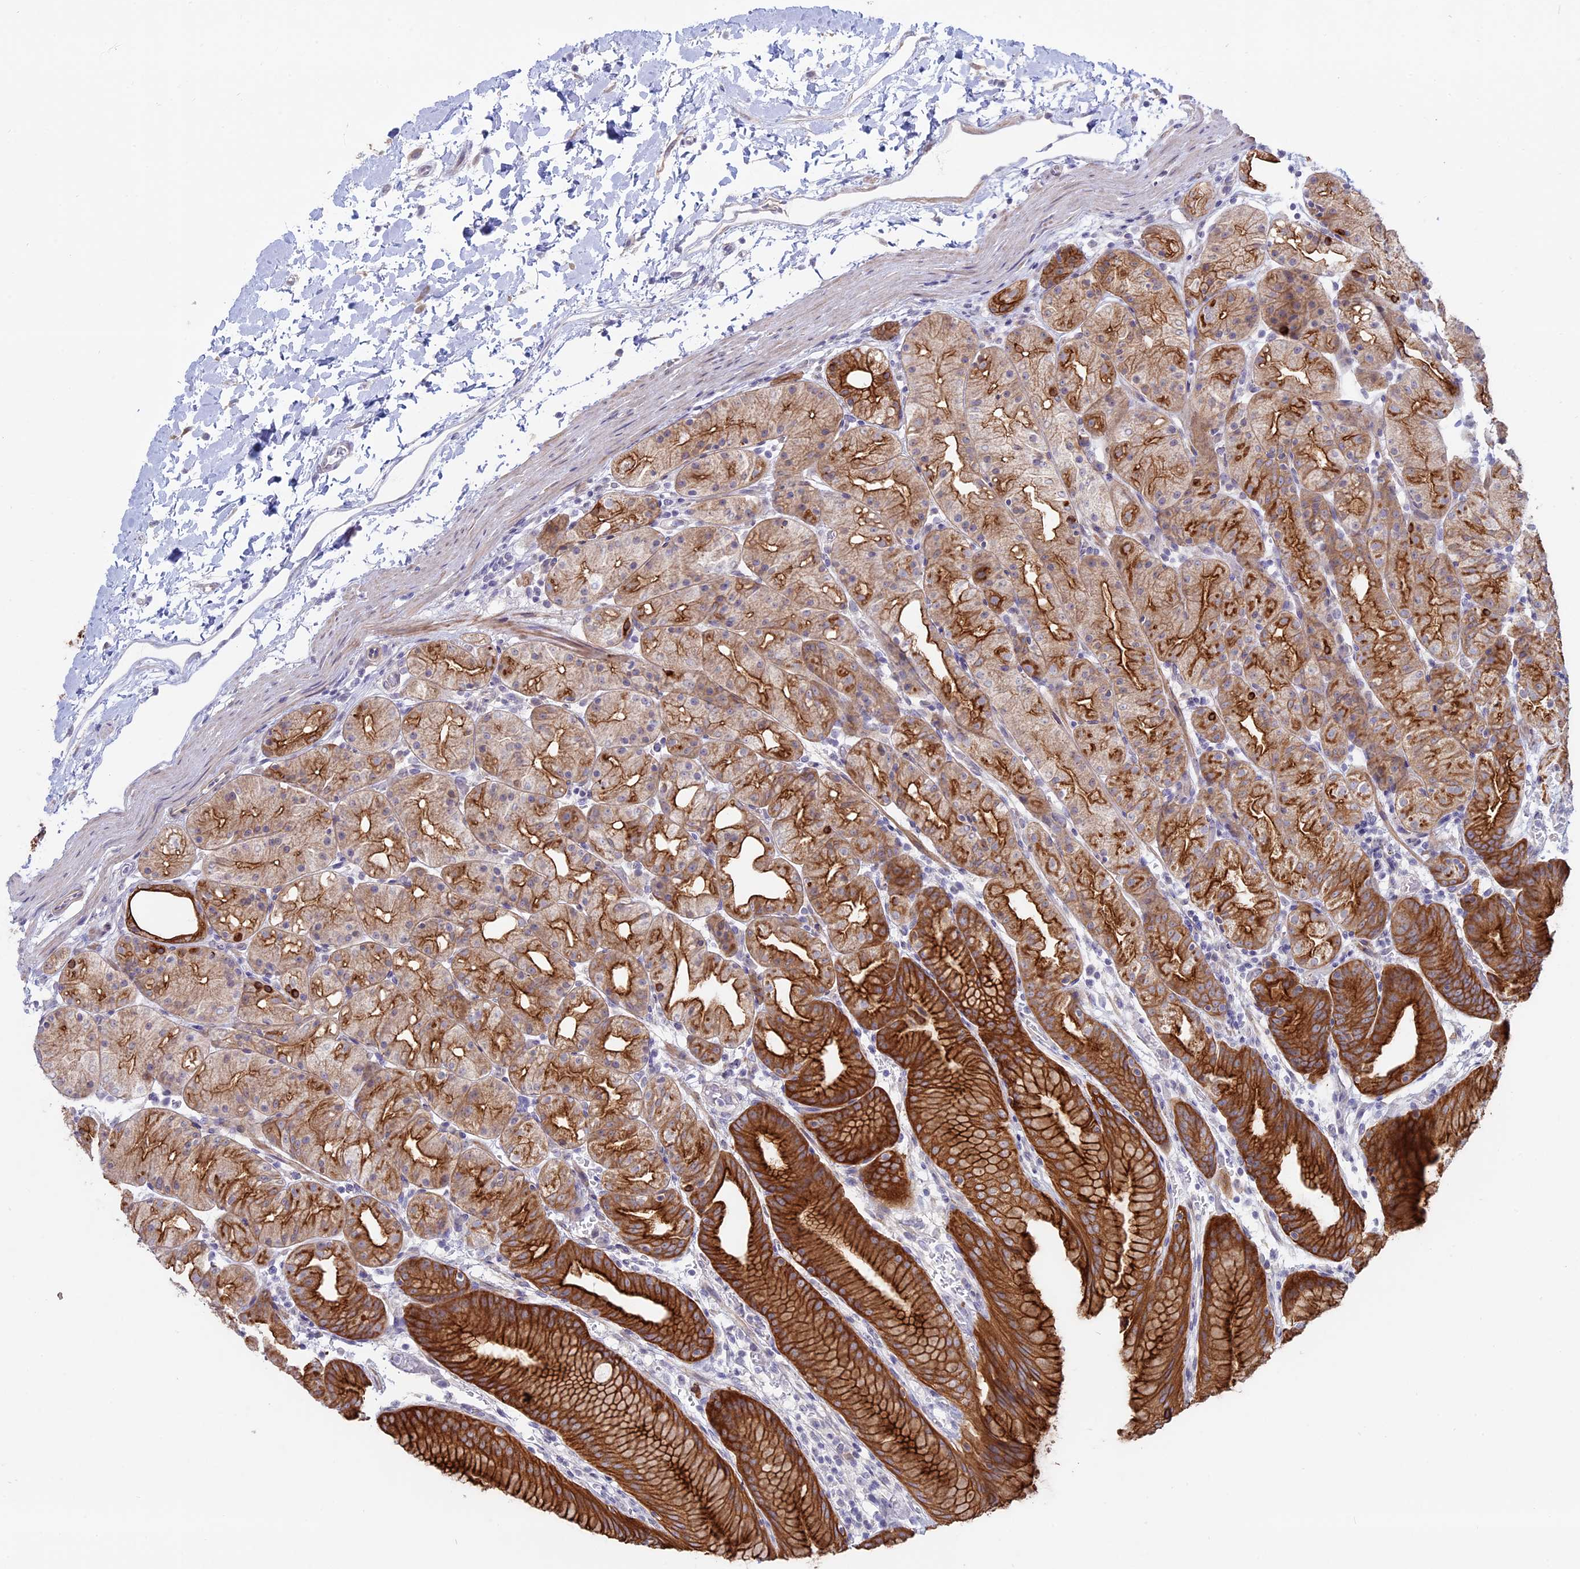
{"staining": {"intensity": "strong", "quantity": "25%-75%", "location": "cytoplasmic/membranous"}, "tissue": "stomach", "cell_type": "Glandular cells", "image_type": "normal", "snomed": [{"axis": "morphology", "description": "Normal tissue, NOS"}, {"axis": "topography", "description": "Stomach, upper"}], "caption": "Protein staining reveals strong cytoplasmic/membranous staining in about 25%-75% of glandular cells in unremarkable stomach.", "gene": "MYO5B", "patient": {"sex": "male", "age": 48}}